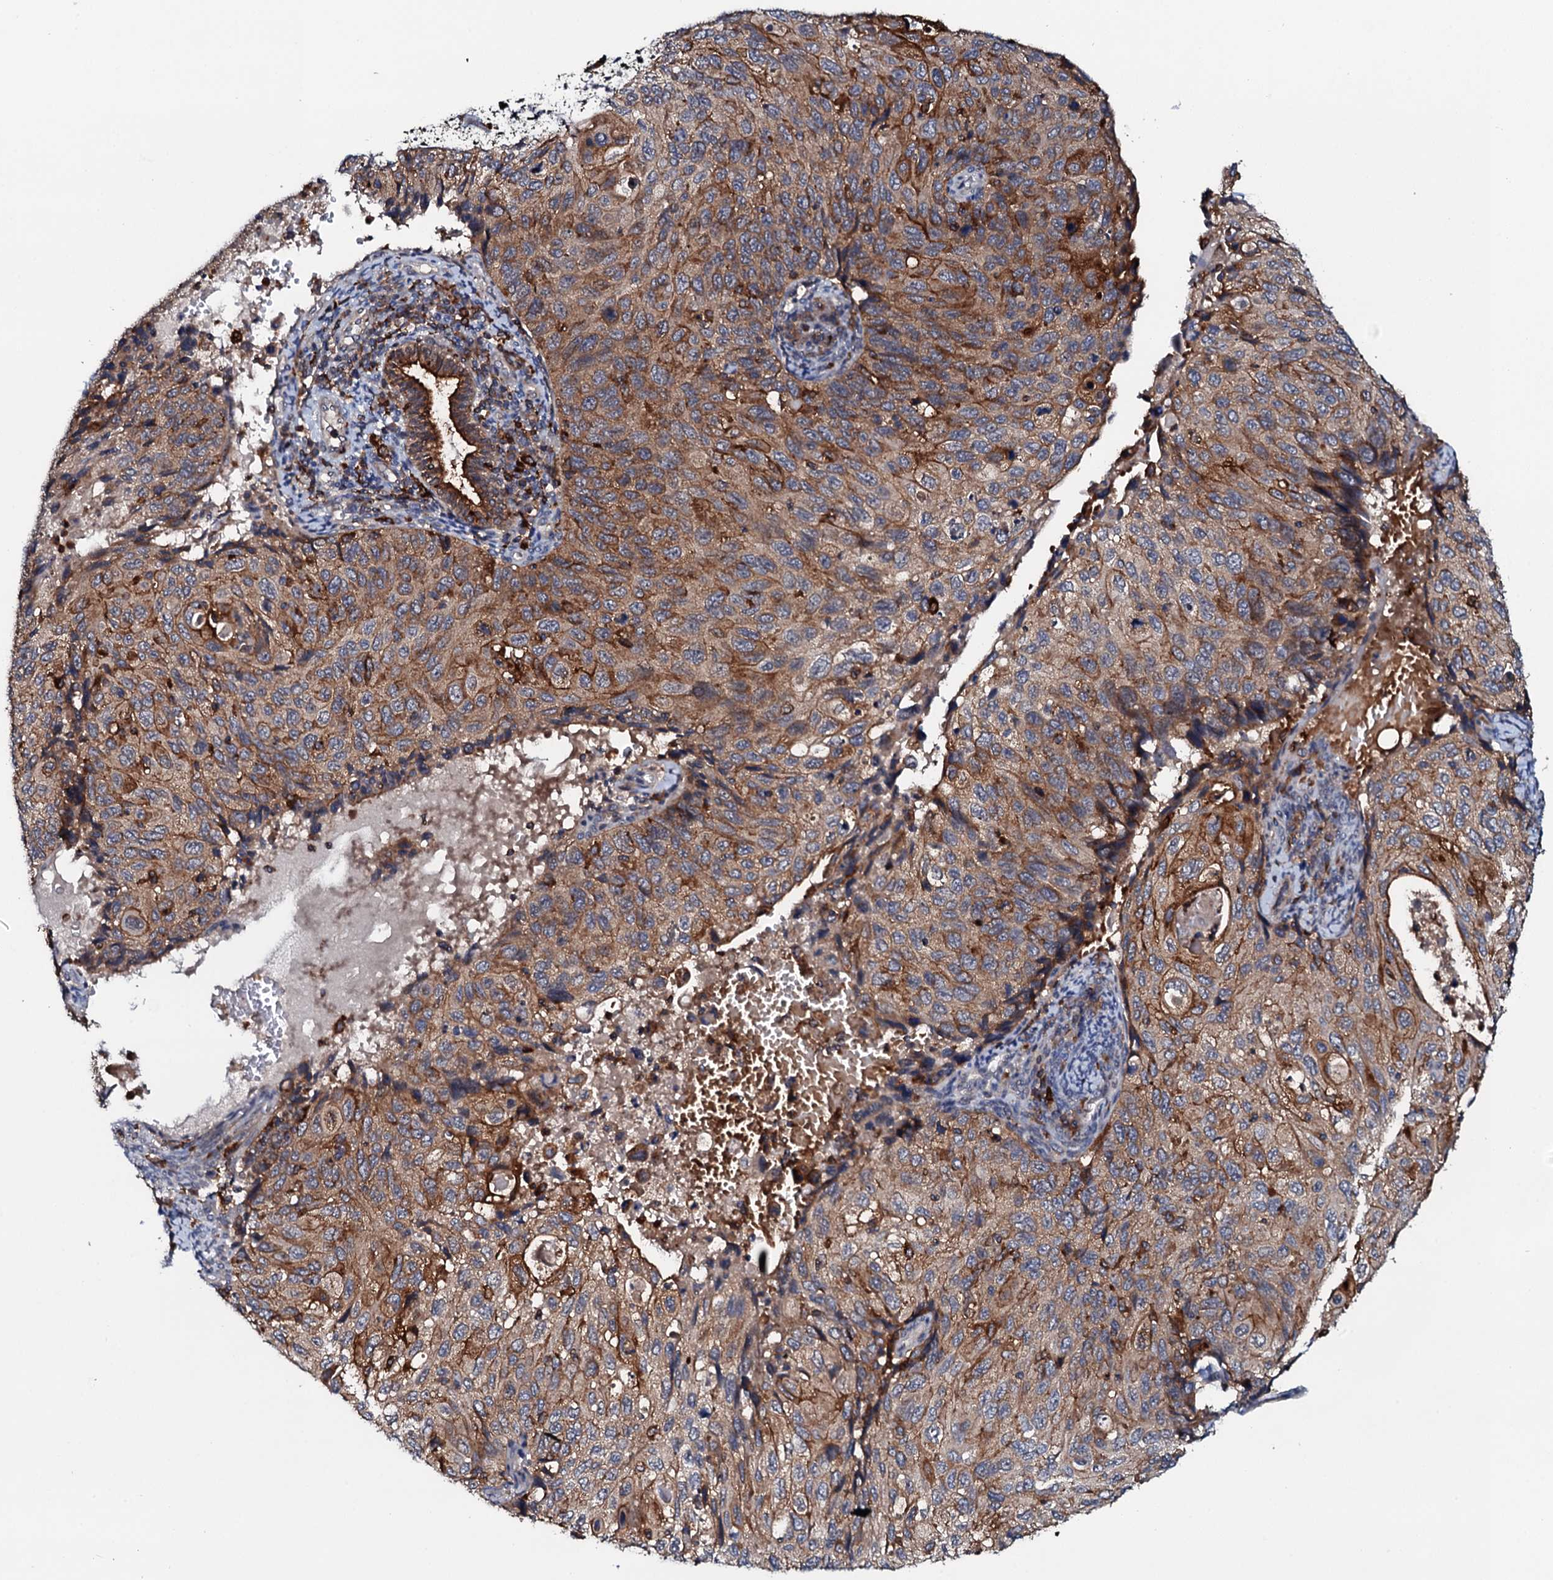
{"staining": {"intensity": "strong", "quantity": "25%-75%", "location": "cytoplasmic/membranous"}, "tissue": "cervical cancer", "cell_type": "Tumor cells", "image_type": "cancer", "snomed": [{"axis": "morphology", "description": "Squamous cell carcinoma, NOS"}, {"axis": "topography", "description": "Cervix"}], "caption": "Protein analysis of squamous cell carcinoma (cervical) tissue displays strong cytoplasmic/membranous expression in about 25%-75% of tumor cells.", "gene": "VAMP8", "patient": {"sex": "female", "age": 70}}